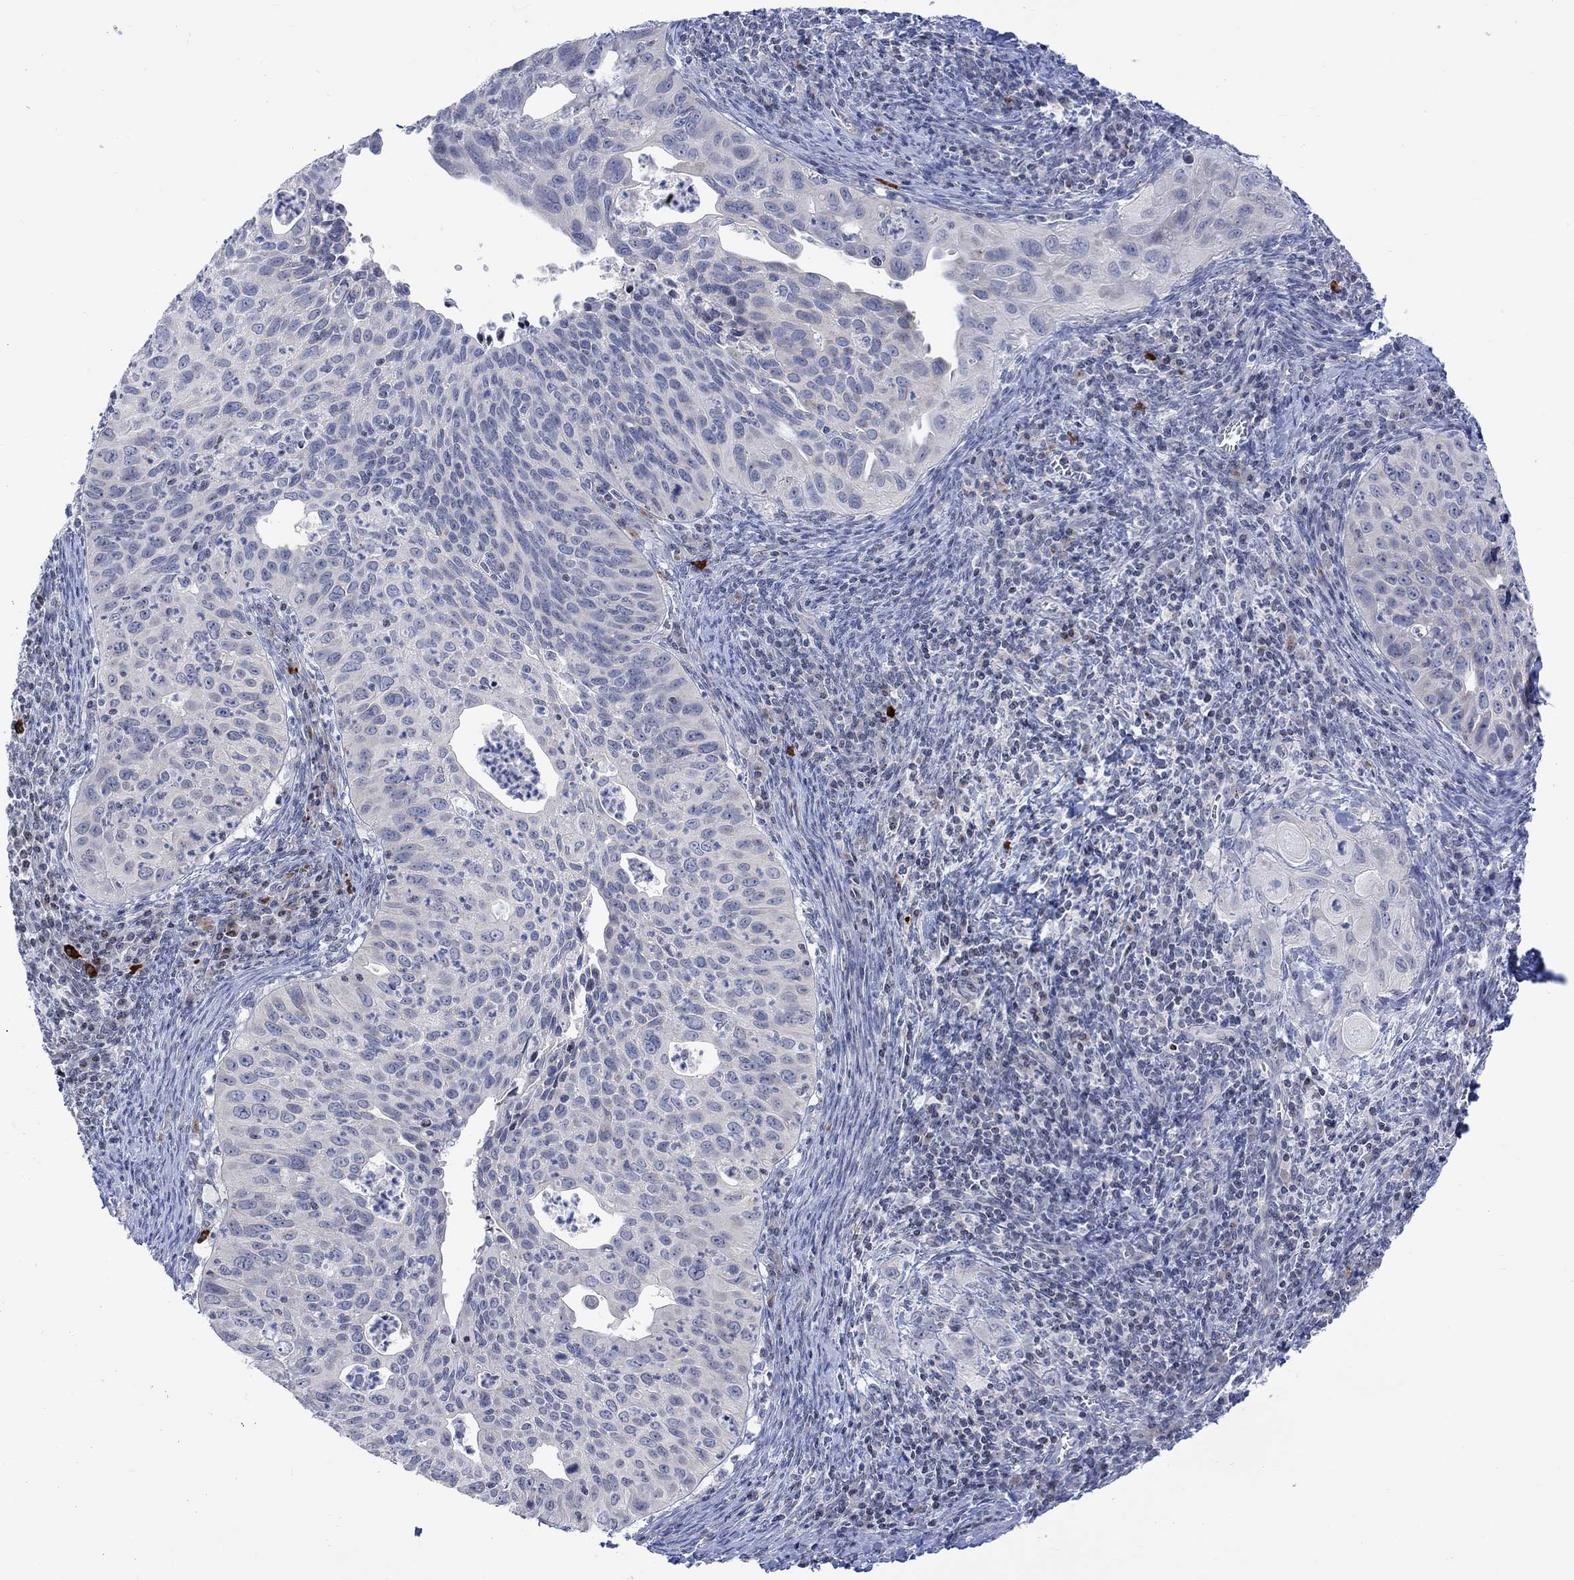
{"staining": {"intensity": "negative", "quantity": "none", "location": "none"}, "tissue": "cervical cancer", "cell_type": "Tumor cells", "image_type": "cancer", "snomed": [{"axis": "morphology", "description": "Squamous cell carcinoma, NOS"}, {"axis": "topography", "description": "Cervix"}], "caption": "Cervical cancer (squamous cell carcinoma) was stained to show a protein in brown. There is no significant positivity in tumor cells.", "gene": "DCX", "patient": {"sex": "female", "age": 26}}